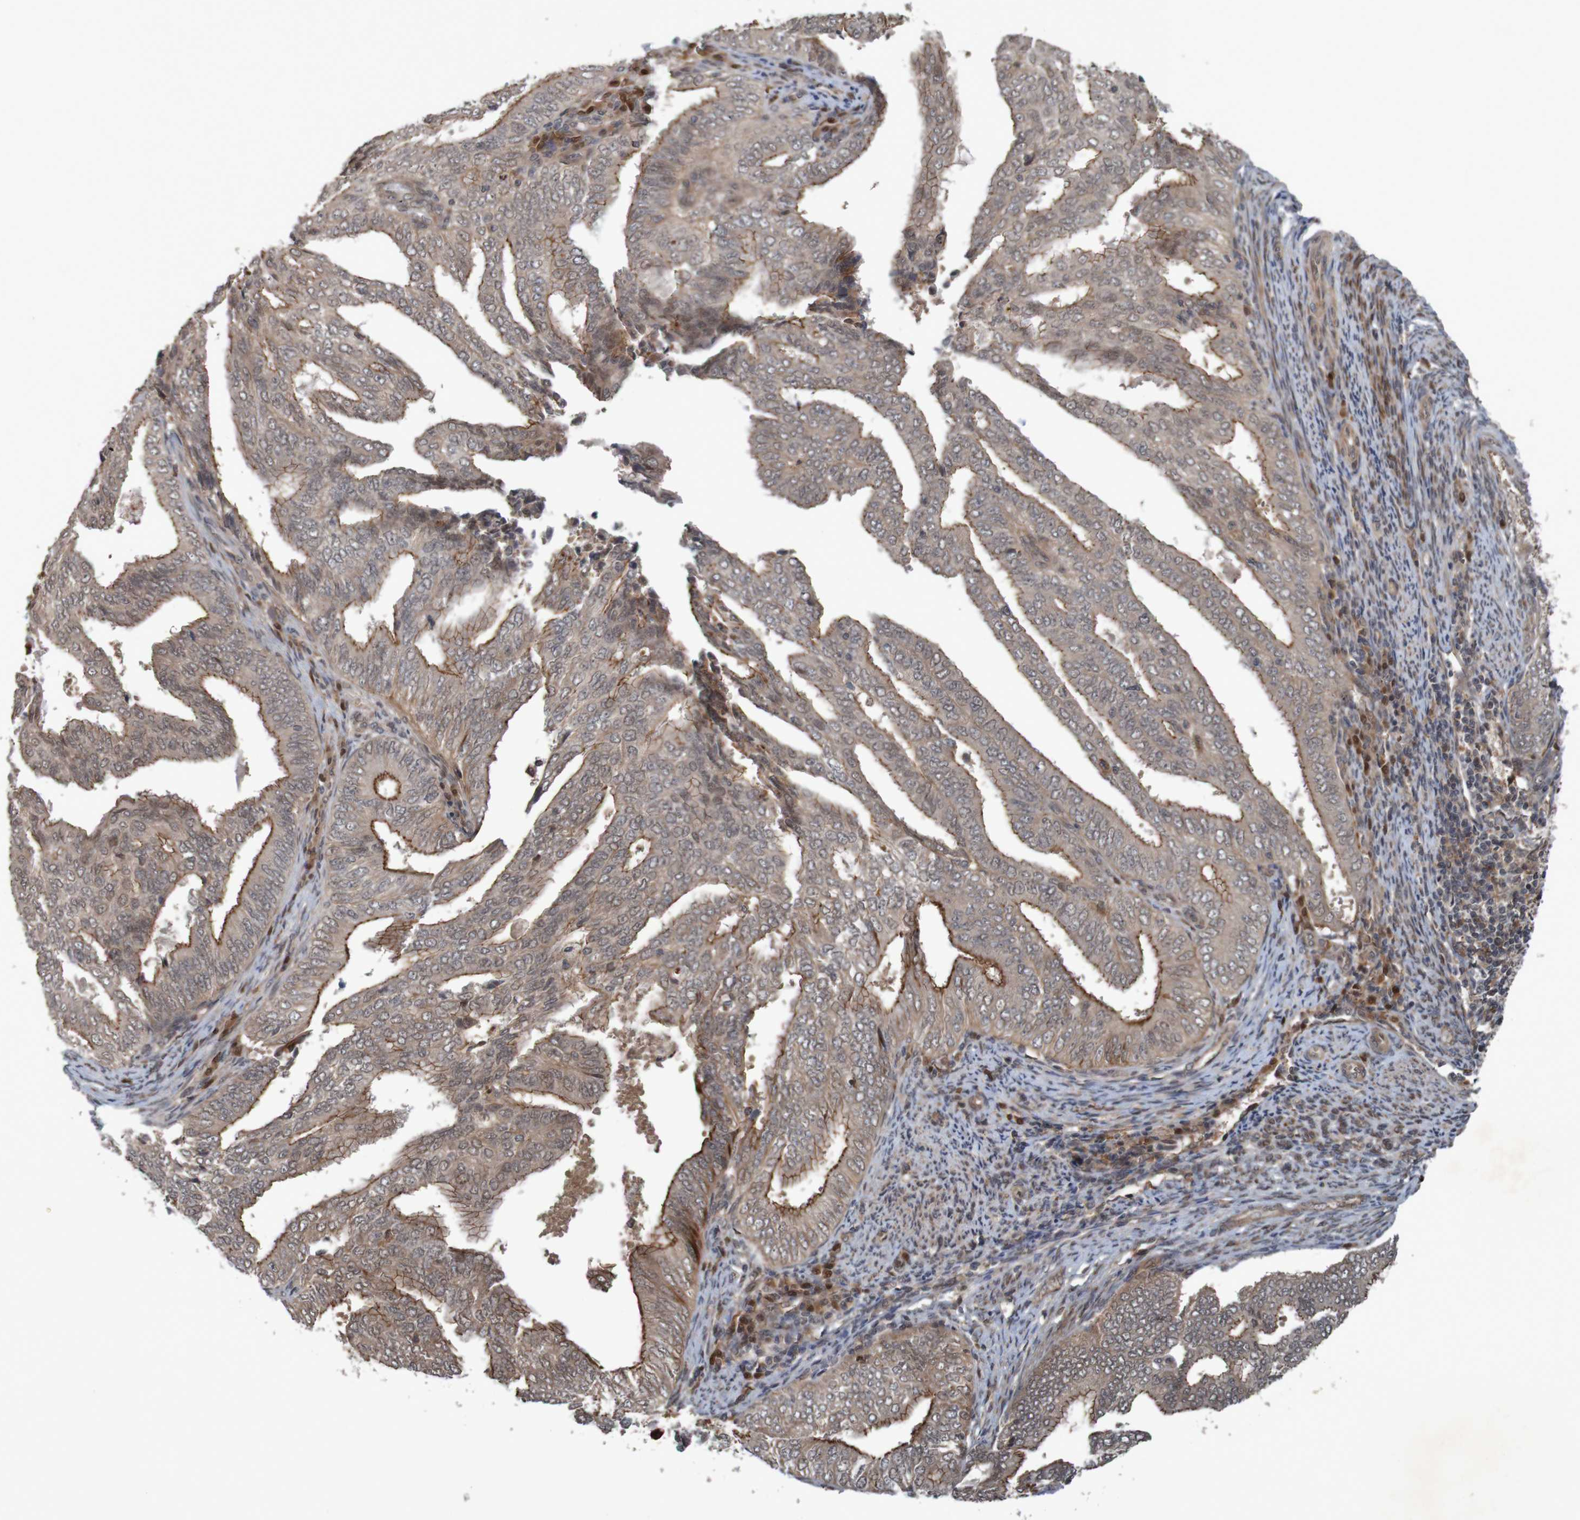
{"staining": {"intensity": "moderate", "quantity": "25%-75%", "location": "cytoplasmic/membranous"}, "tissue": "endometrial cancer", "cell_type": "Tumor cells", "image_type": "cancer", "snomed": [{"axis": "morphology", "description": "Adenocarcinoma, NOS"}, {"axis": "topography", "description": "Endometrium"}], "caption": "High-power microscopy captured an immunohistochemistry histopathology image of endometrial cancer (adenocarcinoma), revealing moderate cytoplasmic/membranous expression in approximately 25%-75% of tumor cells.", "gene": "ARHGEF11", "patient": {"sex": "female", "age": 58}}